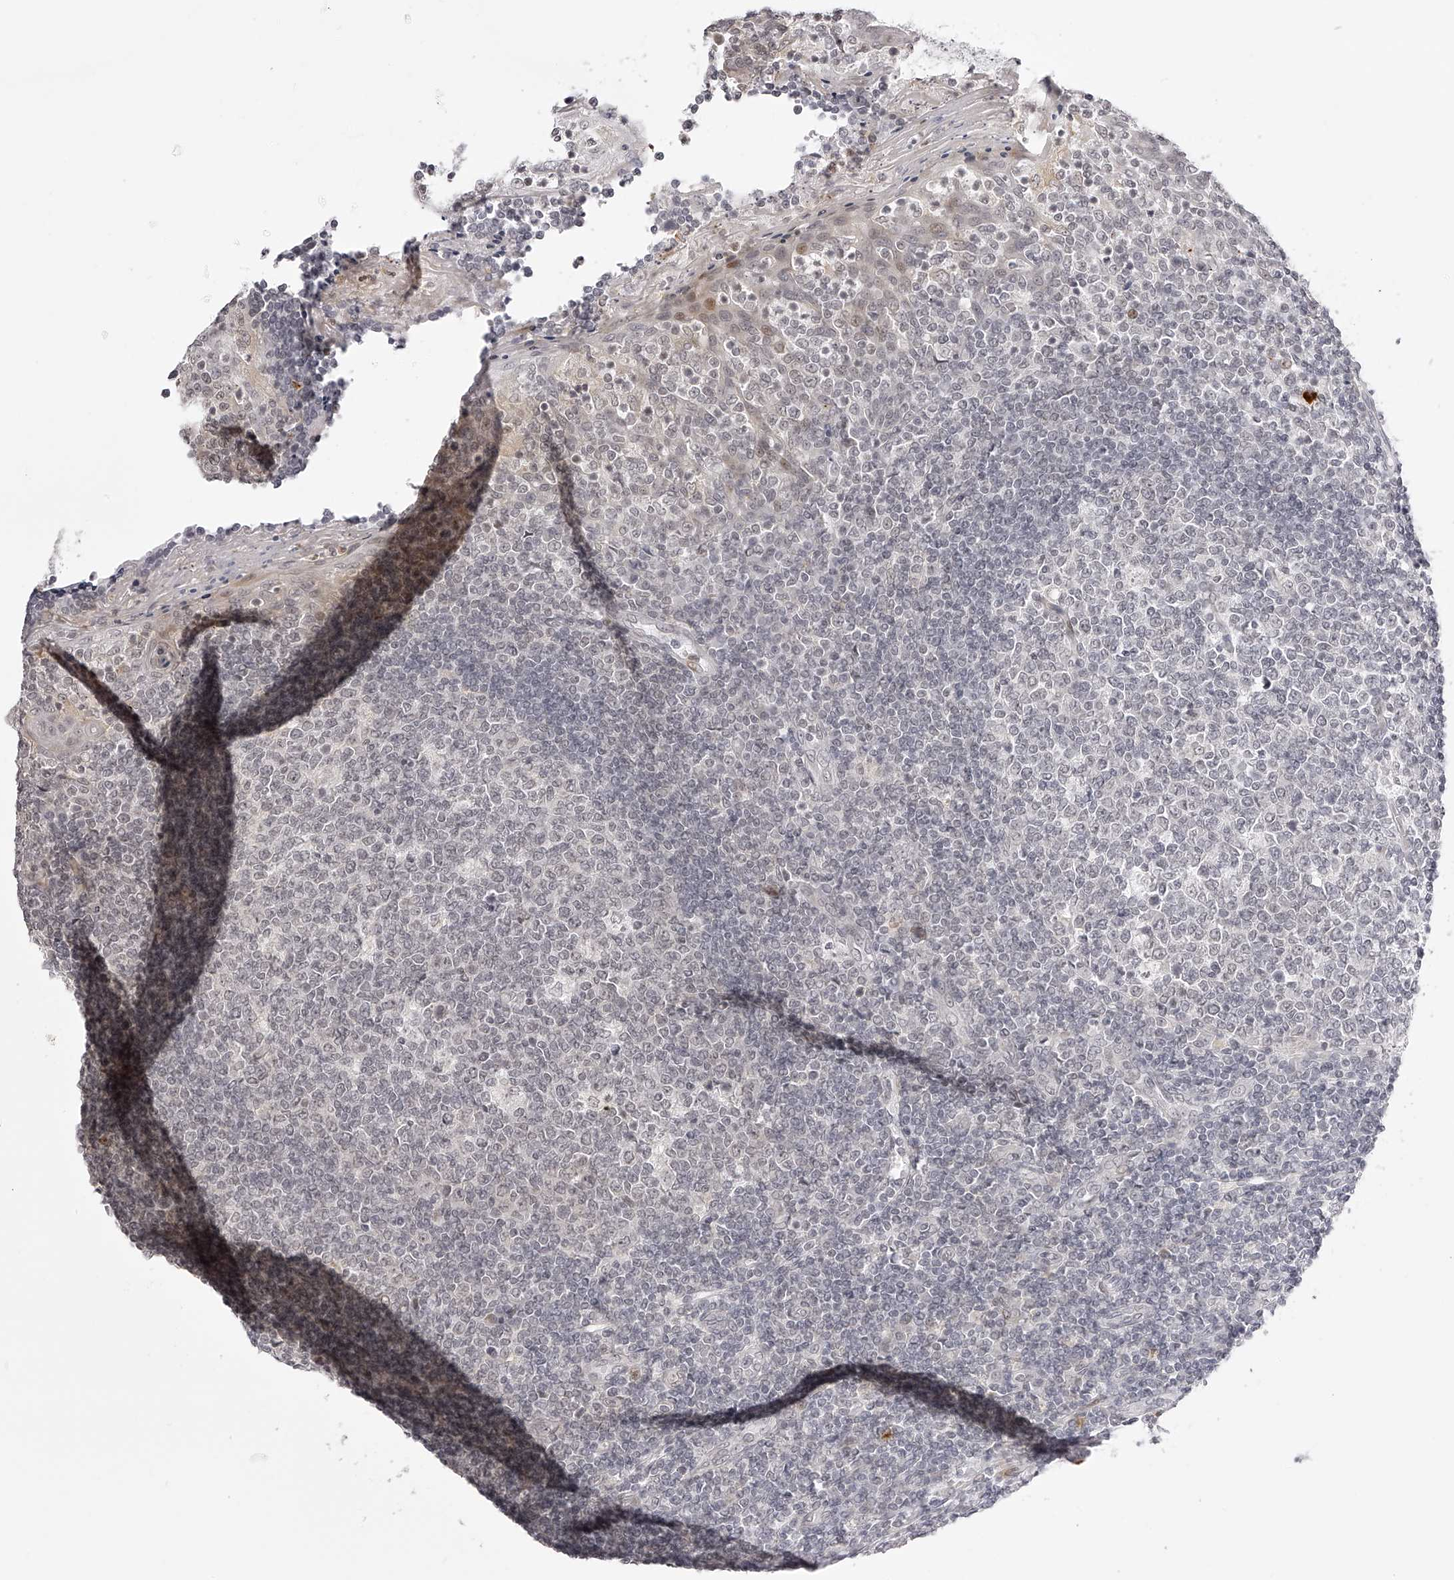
{"staining": {"intensity": "negative", "quantity": "none", "location": "none"}, "tissue": "tonsil", "cell_type": "Germinal center cells", "image_type": "normal", "snomed": [{"axis": "morphology", "description": "Normal tissue, NOS"}, {"axis": "topography", "description": "Tonsil"}], "caption": "Immunohistochemical staining of normal human tonsil exhibits no significant positivity in germinal center cells. The staining is performed using DAB brown chromogen with nuclei counter-stained in using hematoxylin.", "gene": "PLEKHG1", "patient": {"sex": "female", "age": 19}}